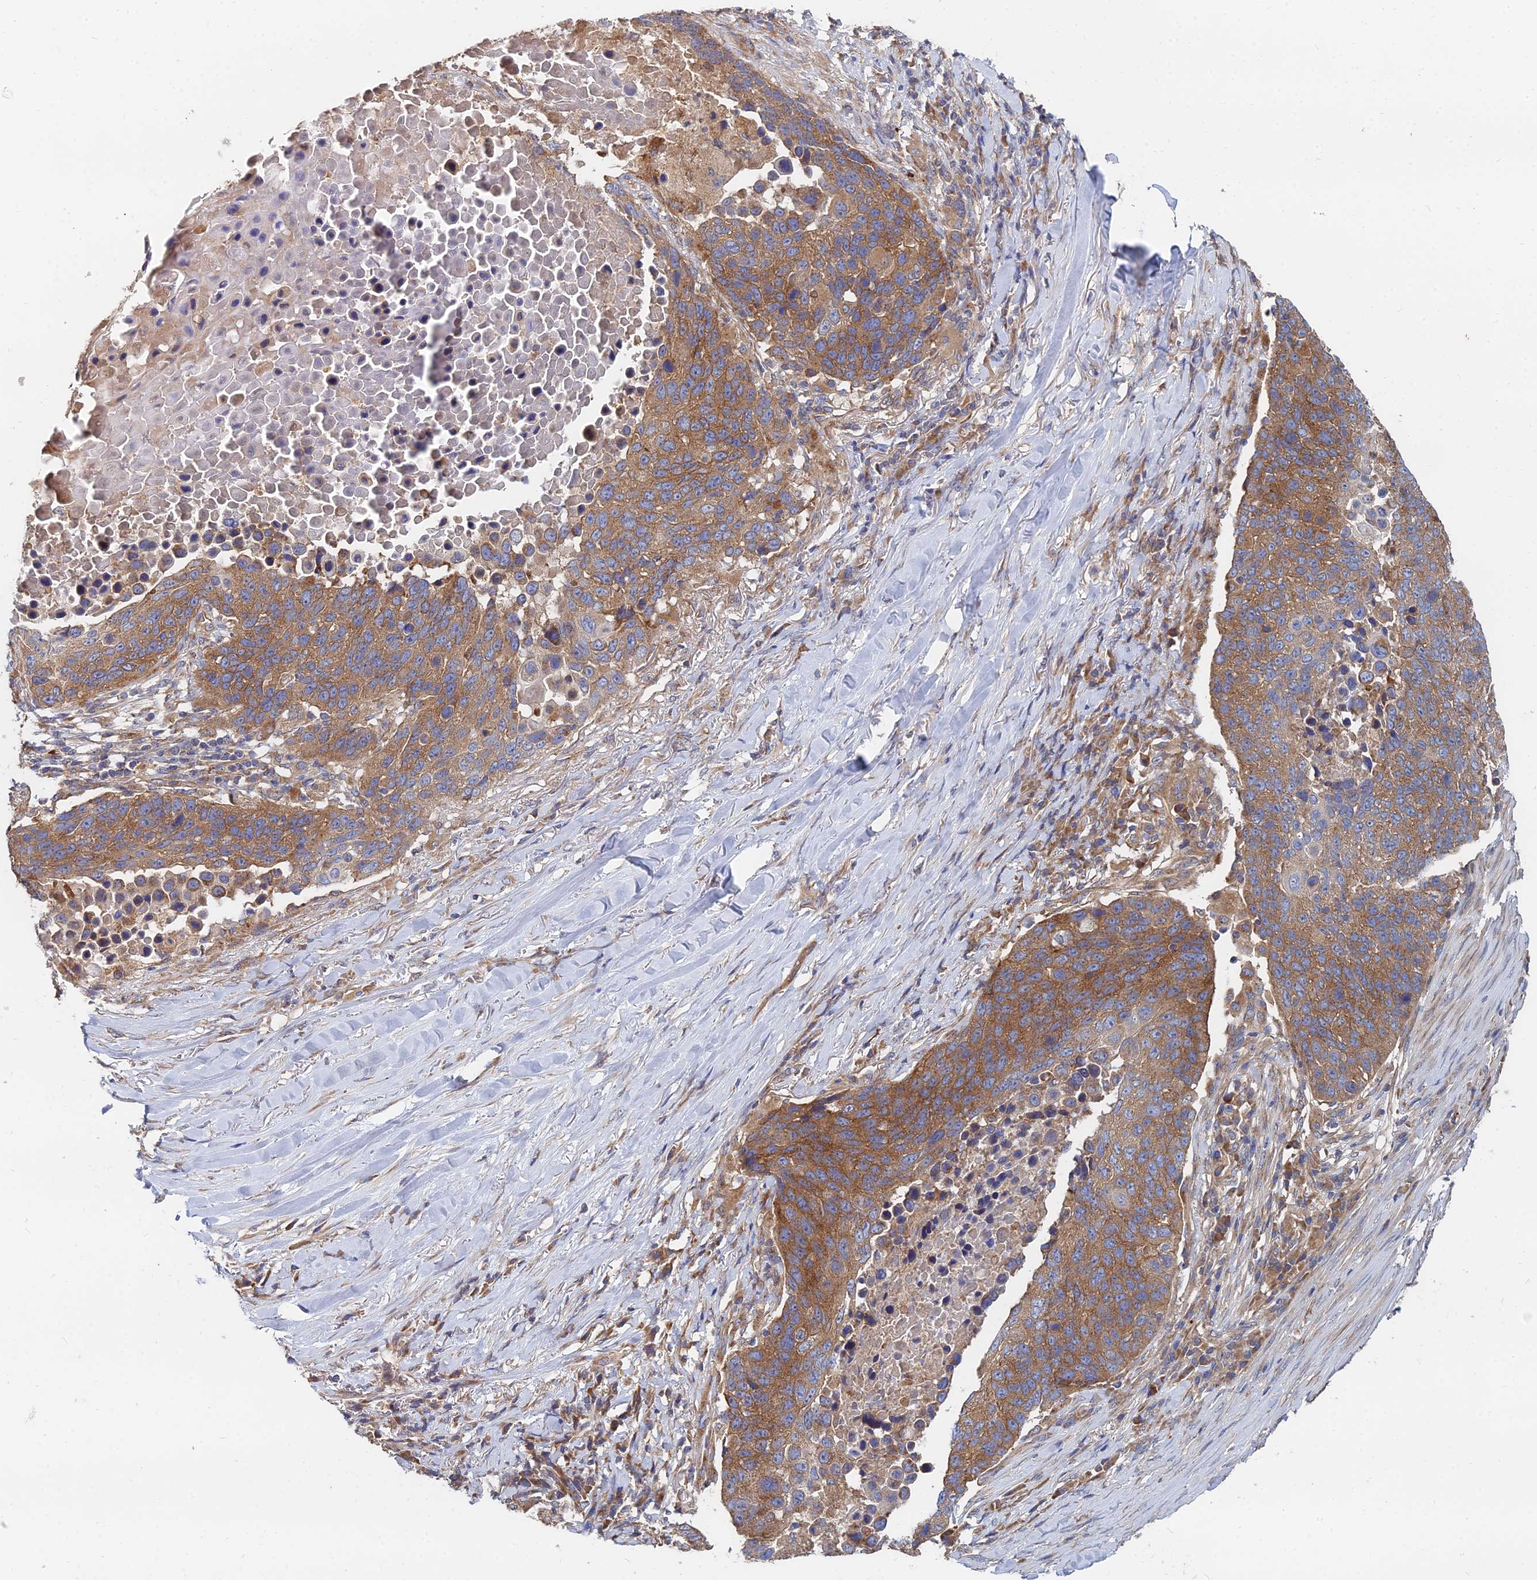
{"staining": {"intensity": "moderate", "quantity": ">75%", "location": "cytoplasmic/membranous"}, "tissue": "lung cancer", "cell_type": "Tumor cells", "image_type": "cancer", "snomed": [{"axis": "morphology", "description": "Normal tissue, NOS"}, {"axis": "morphology", "description": "Squamous cell carcinoma, NOS"}, {"axis": "topography", "description": "Lymph node"}, {"axis": "topography", "description": "Lung"}], "caption": "Immunohistochemical staining of lung cancer (squamous cell carcinoma) demonstrates moderate cytoplasmic/membranous protein positivity in about >75% of tumor cells. (DAB IHC with brightfield microscopy, high magnification).", "gene": "CCZ1", "patient": {"sex": "male", "age": 66}}